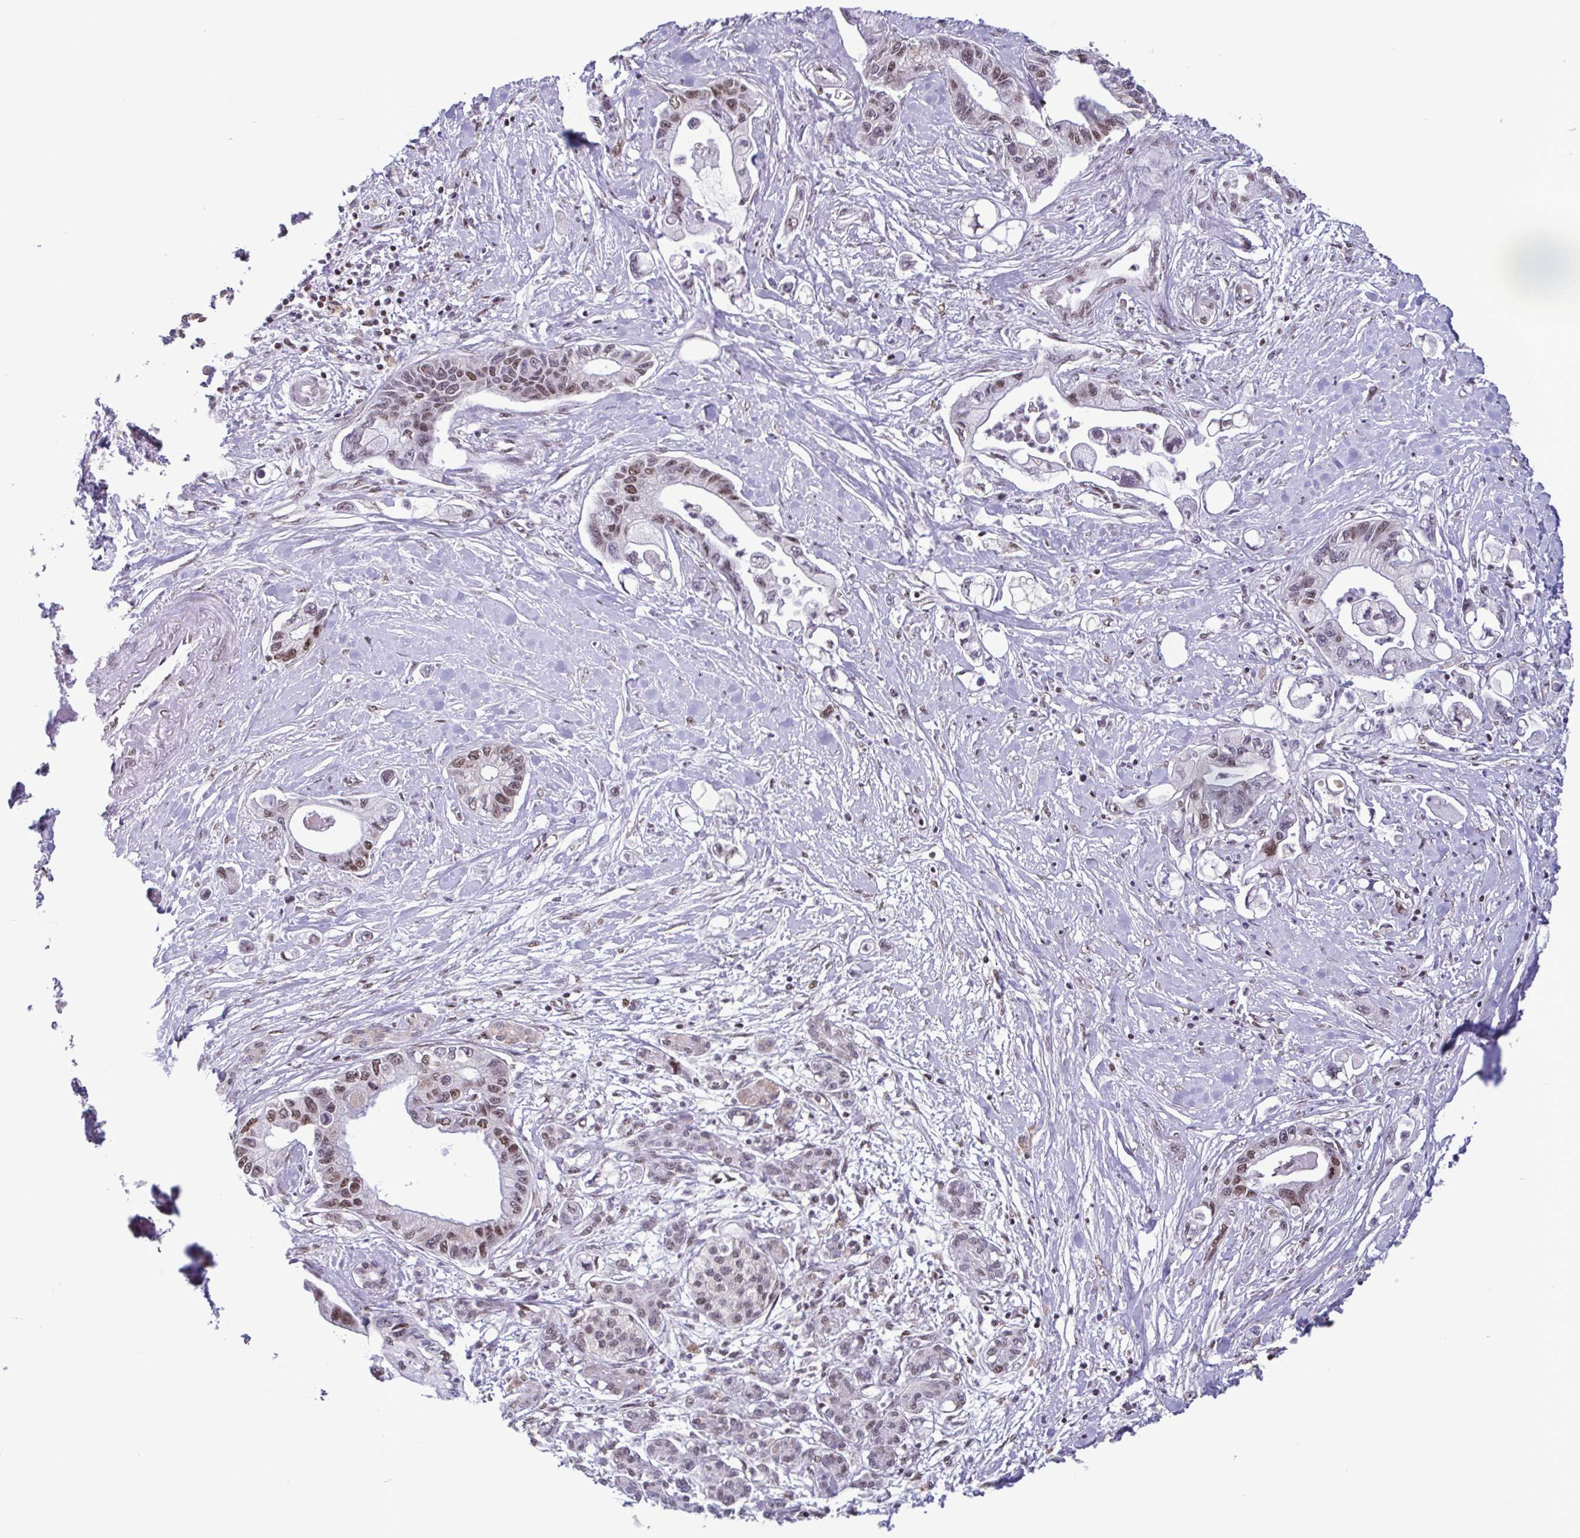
{"staining": {"intensity": "moderate", "quantity": "25%-75%", "location": "nuclear"}, "tissue": "pancreatic cancer", "cell_type": "Tumor cells", "image_type": "cancer", "snomed": [{"axis": "morphology", "description": "Adenocarcinoma, NOS"}, {"axis": "topography", "description": "Pancreas"}], "caption": "Immunohistochemistry (IHC) of adenocarcinoma (pancreatic) shows medium levels of moderate nuclear positivity in about 25%-75% of tumor cells.", "gene": "TIMM21", "patient": {"sex": "male", "age": 61}}